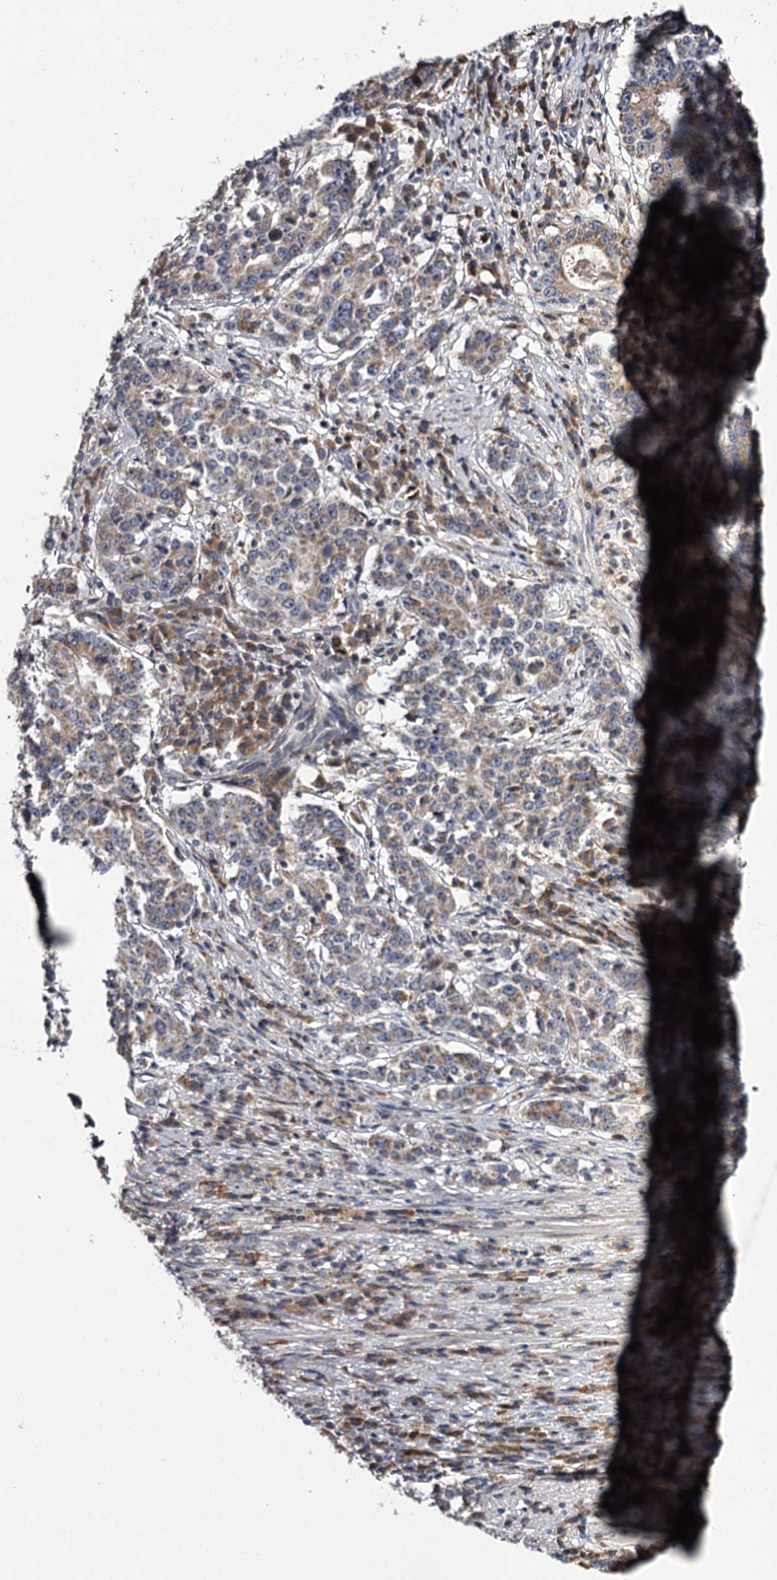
{"staining": {"intensity": "weak", "quantity": ">75%", "location": "cytoplasmic/membranous"}, "tissue": "stomach cancer", "cell_type": "Tumor cells", "image_type": "cancer", "snomed": [{"axis": "morphology", "description": "Adenocarcinoma, NOS"}, {"axis": "topography", "description": "Stomach"}], "caption": "Brown immunohistochemical staining in stomach cancer (adenocarcinoma) exhibits weak cytoplasmic/membranous expression in about >75% of tumor cells. Nuclei are stained in blue.", "gene": "RASSF6", "patient": {"sex": "male", "age": 59}}